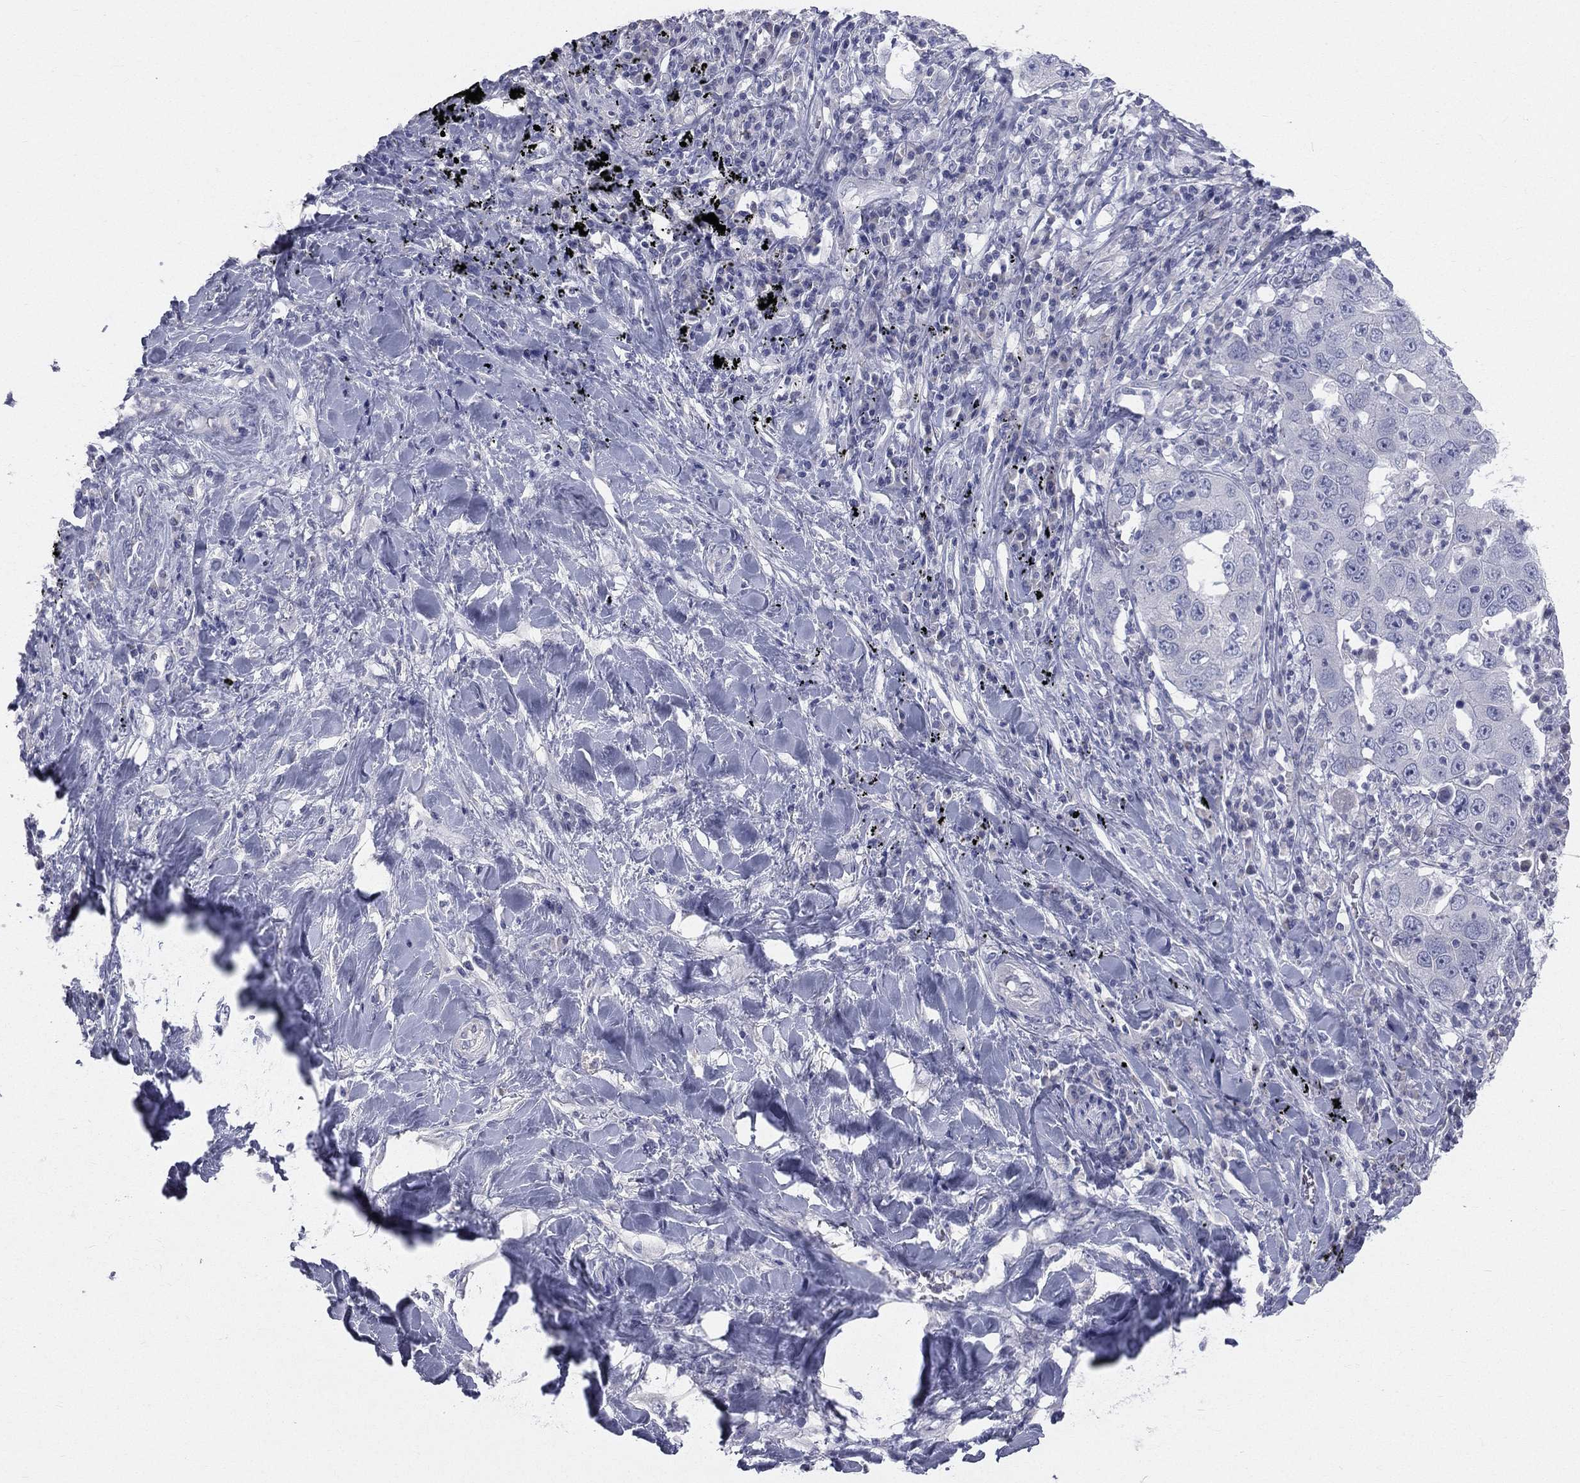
{"staining": {"intensity": "negative", "quantity": "none", "location": "none"}, "tissue": "lung cancer", "cell_type": "Tumor cells", "image_type": "cancer", "snomed": [{"axis": "morphology", "description": "Adenocarcinoma, NOS"}, {"axis": "topography", "description": "Lung"}], "caption": "High power microscopy micrograph of an IHC image of lung cancer, revealing no significant expression in tumor cells. Brightfield microscopy of IHC stained with DAB (3,3'-diaminobenzidine) (brown) and hematoxylin (blue), captured at high magnification.", "gene": "STK31", "patient": {"sex": "male", "age": 73}}